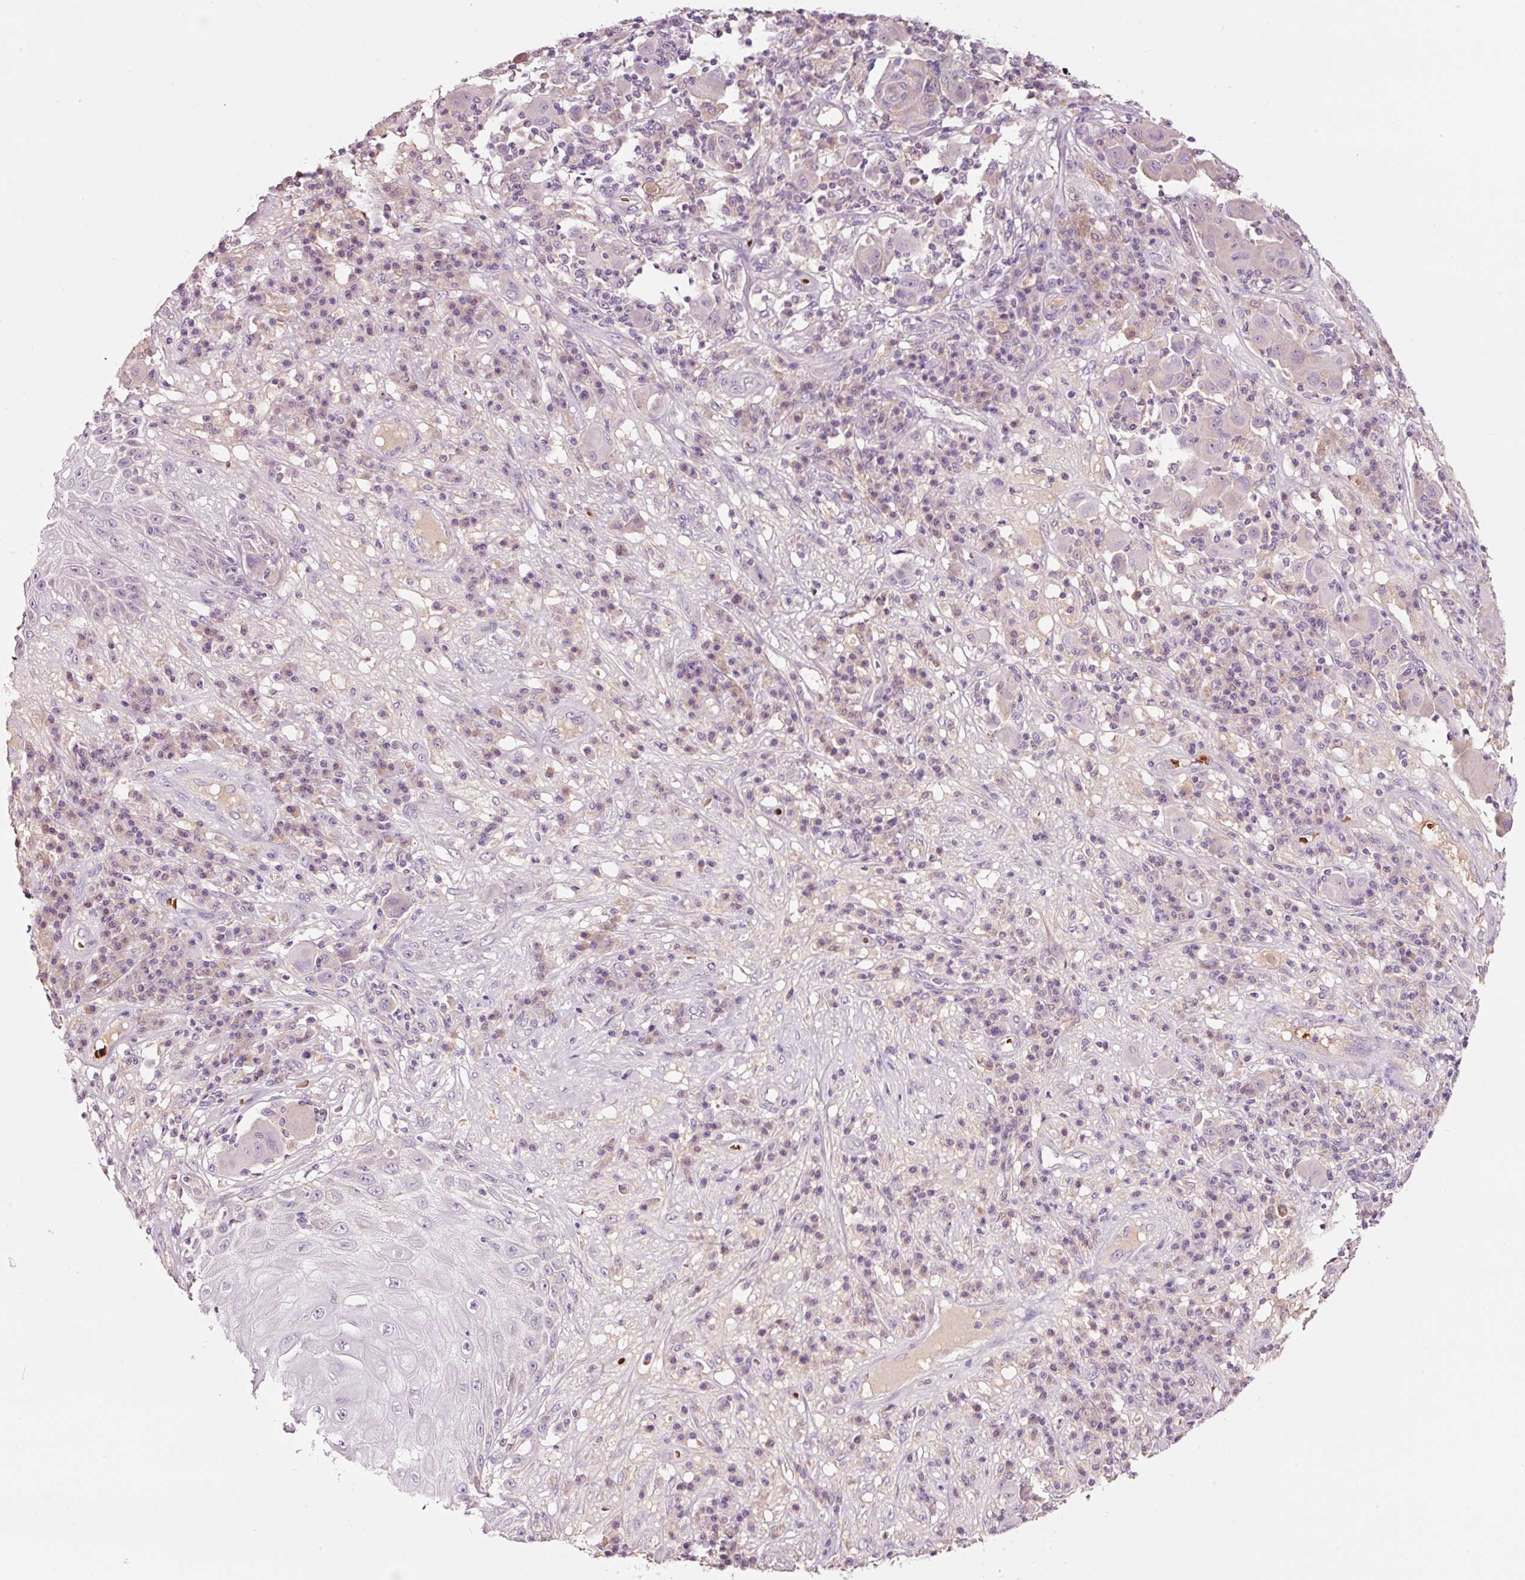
{"staining": {"intensity": "negative", "quantity": "none", "location": "none"}, "tissue": "melanoma", "cell_type": "Tumor cells", "image_type": "cancer", "snomed": [{"axis": "morphology", "description": "Malignant melanoma, NOS"}, {"axis": "topography", "description": "Skin"}], "caption": "IHC of human melanoma displays no staining in tumor cells.", "gene": "LDHAL6B", "patient": {"sex": "male", "age": 53}}